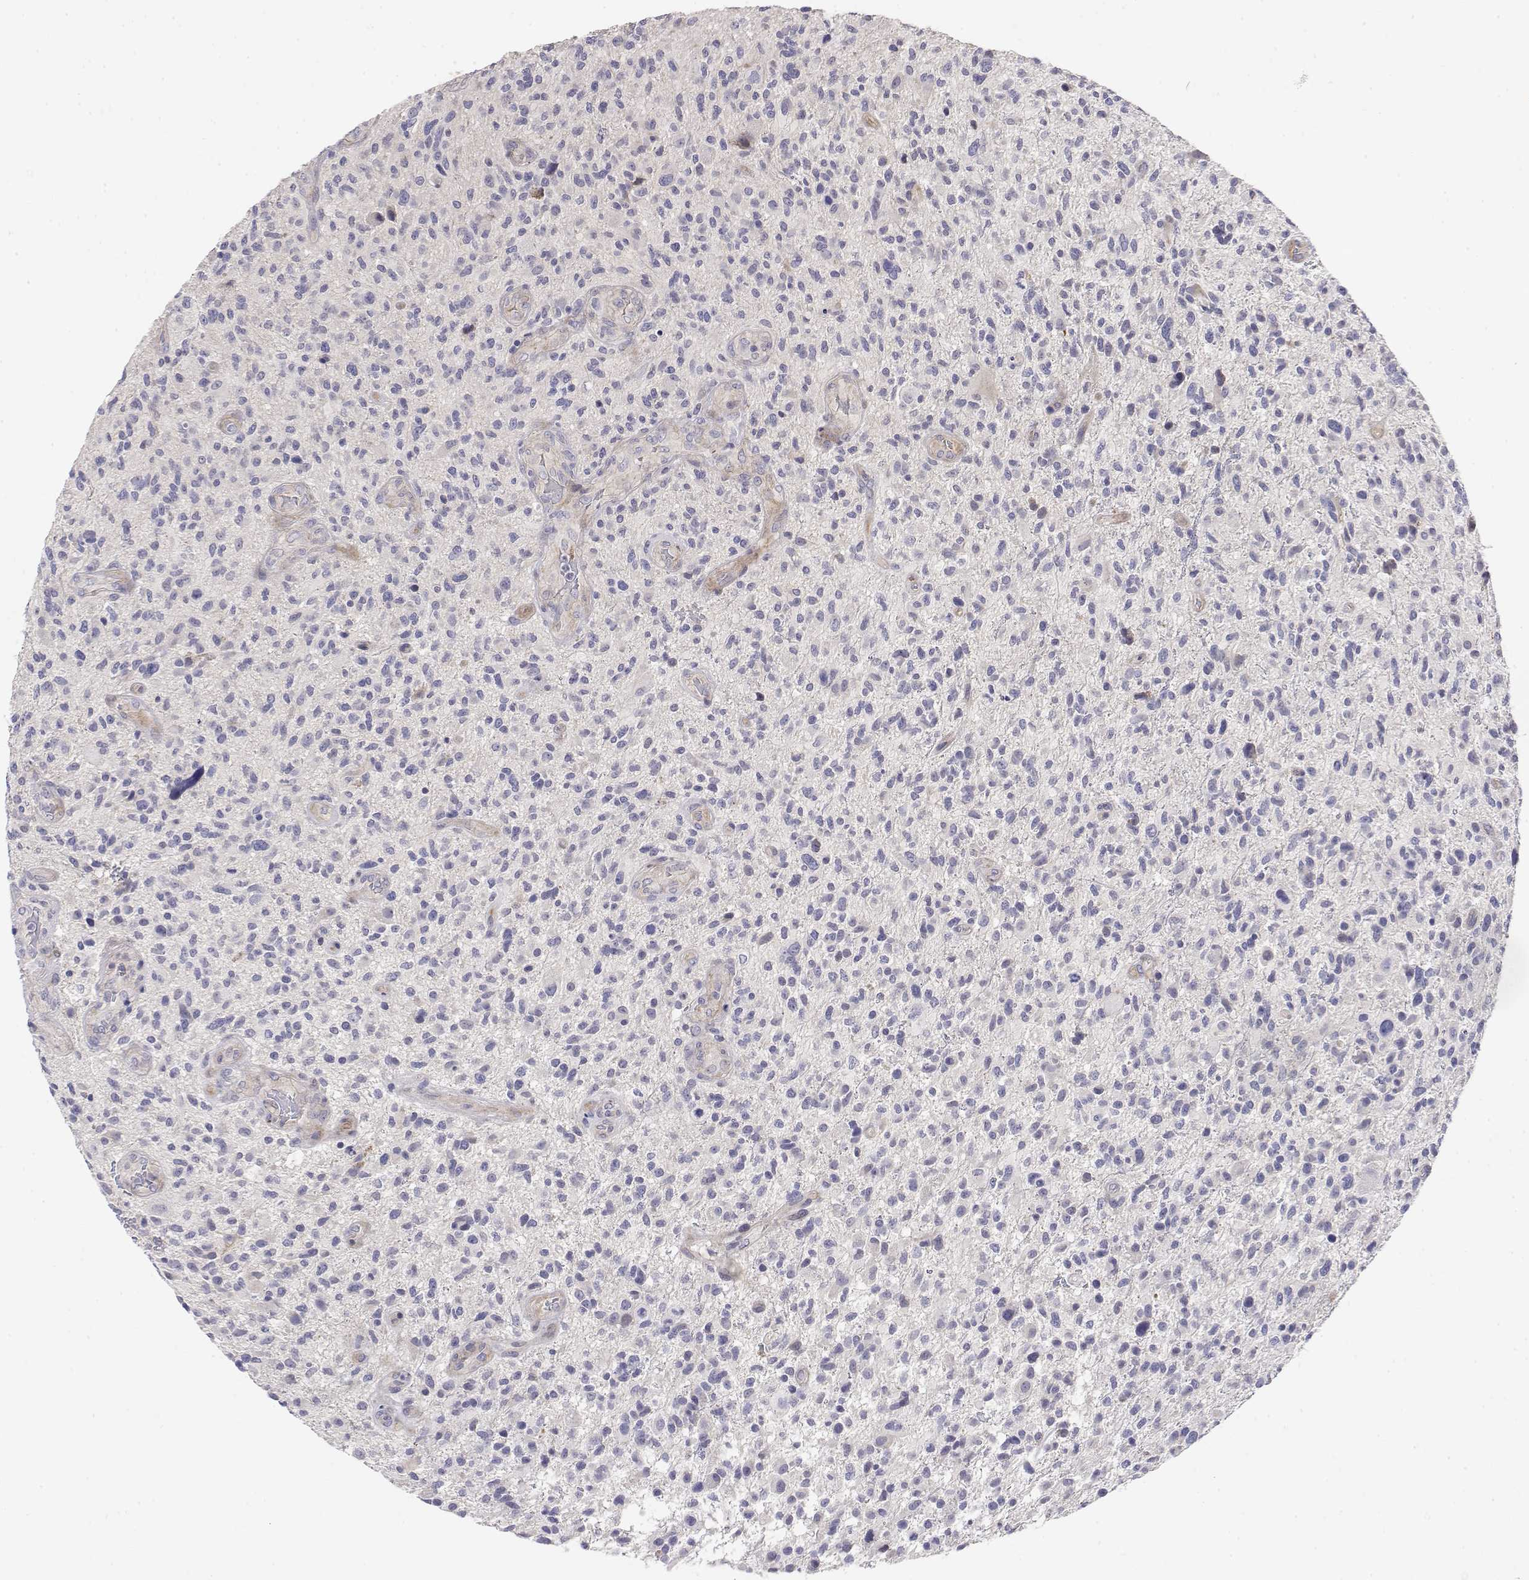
{"staining": {"intensity": "negative", "quantity": "none", "location": "none"}, "tissue": "glioma", "cell_type": "Tumor cells", "image_type": "cancer", "snomed": [{"axis": "morphology", "description": "Glioma, malignant, High grade"}, {"axis": "topography", "description": "Brain"}], "caption": "The image displays no staining of tumor cells in malignant glioma (high-grade).", "gene": "GGACT", "patient": {"sex": "male", "age": 47}}